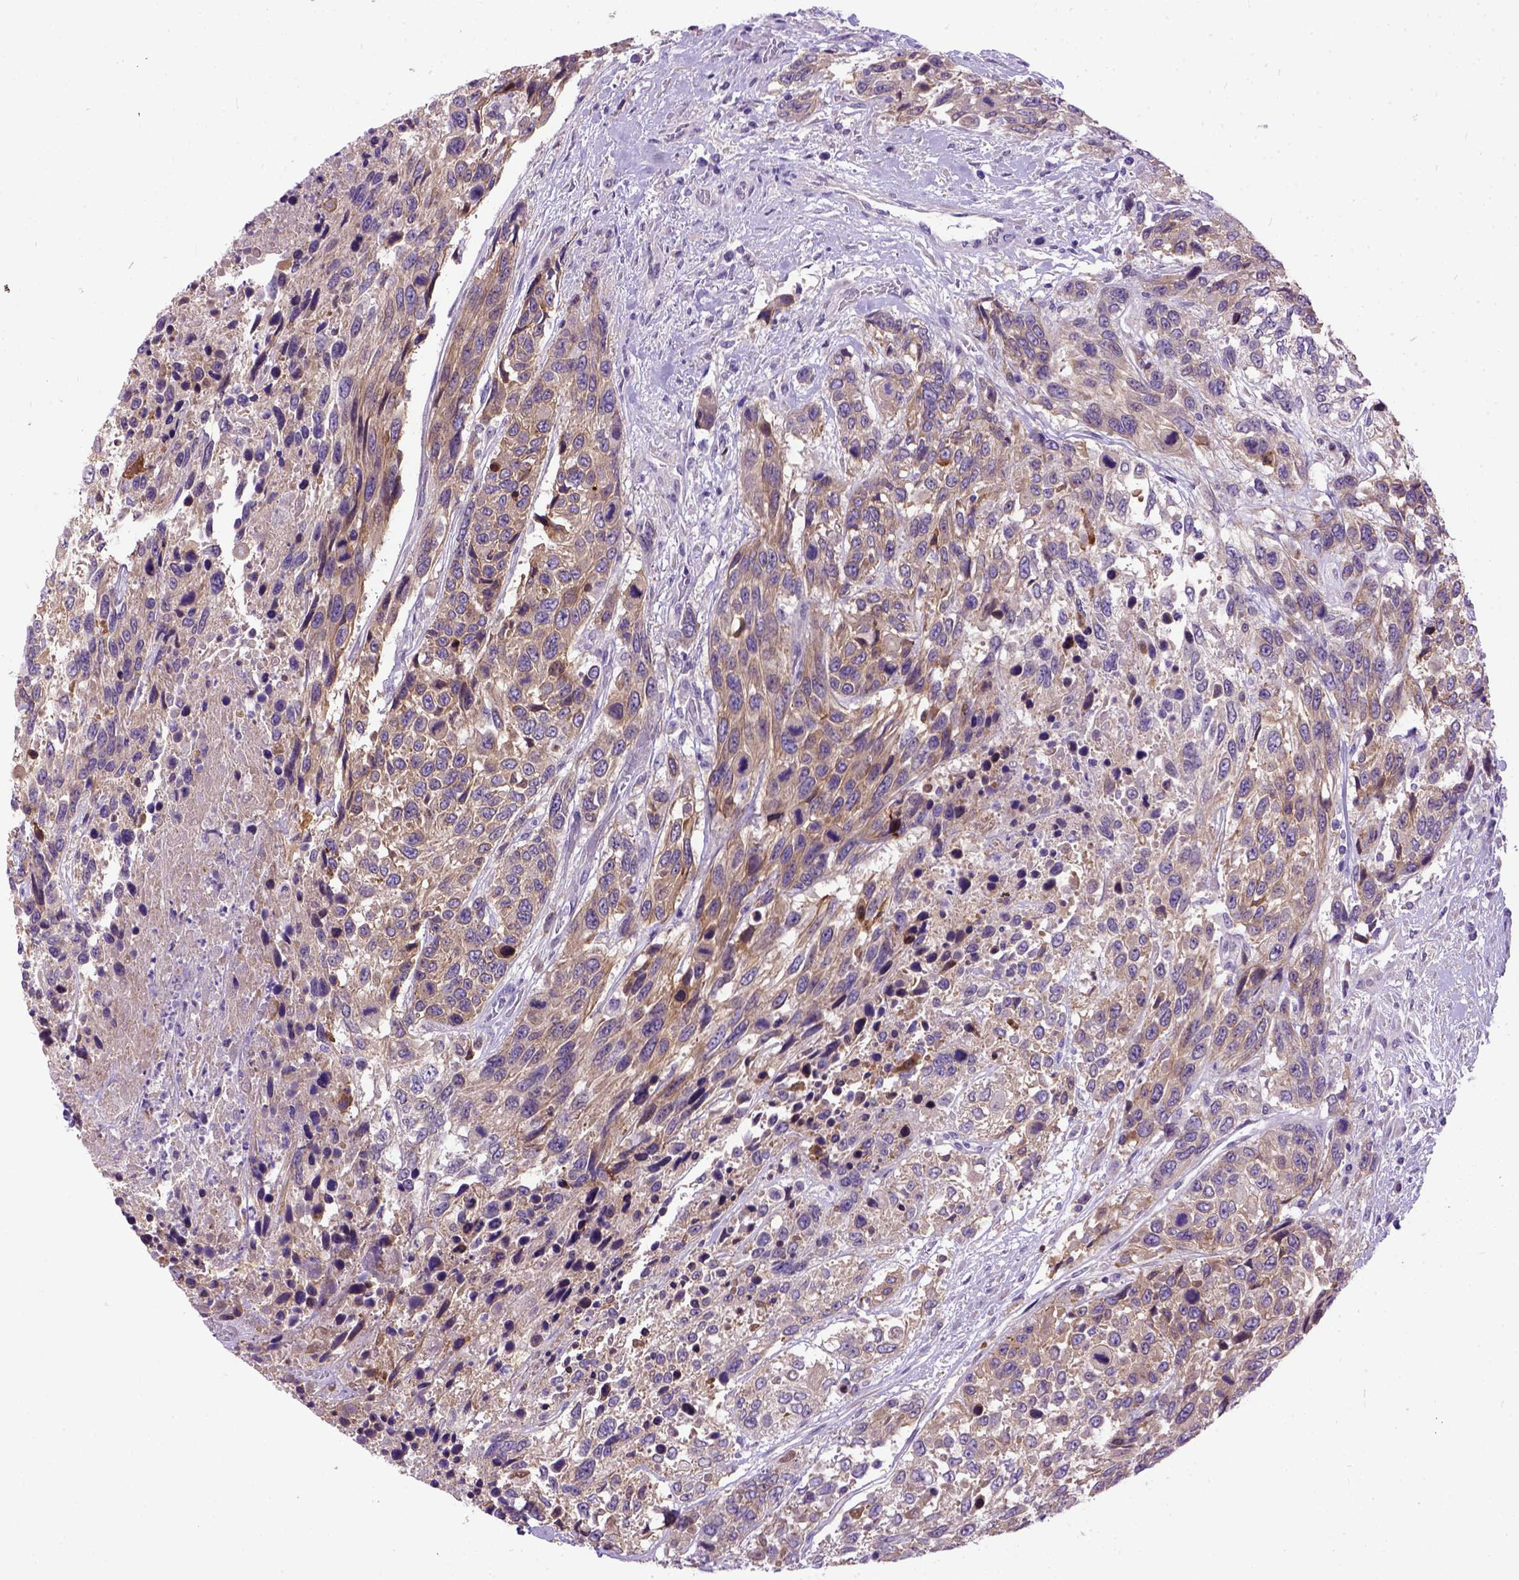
{"staining": {"intensity": "weak", "quantity": ">75%", "location": "cytoplasmic/membranous"}, "tissue": "urothelial cancer", "cell_type": "Tumor cells", "image_type": "cancer", "snomed": [{"axis": "morphology", "description": "Urothelial carcinoma, High grade"}, {"axis": "topography", "description": "Urinary bladder"}], "caption": "Protein analysis of urothelial cancer tissue reveals weak cytoplasmic/membranous staining in approximately >75% of tumor cells.", "gene": "NEK5", "patient": {"sex": "female", "age": 70}}